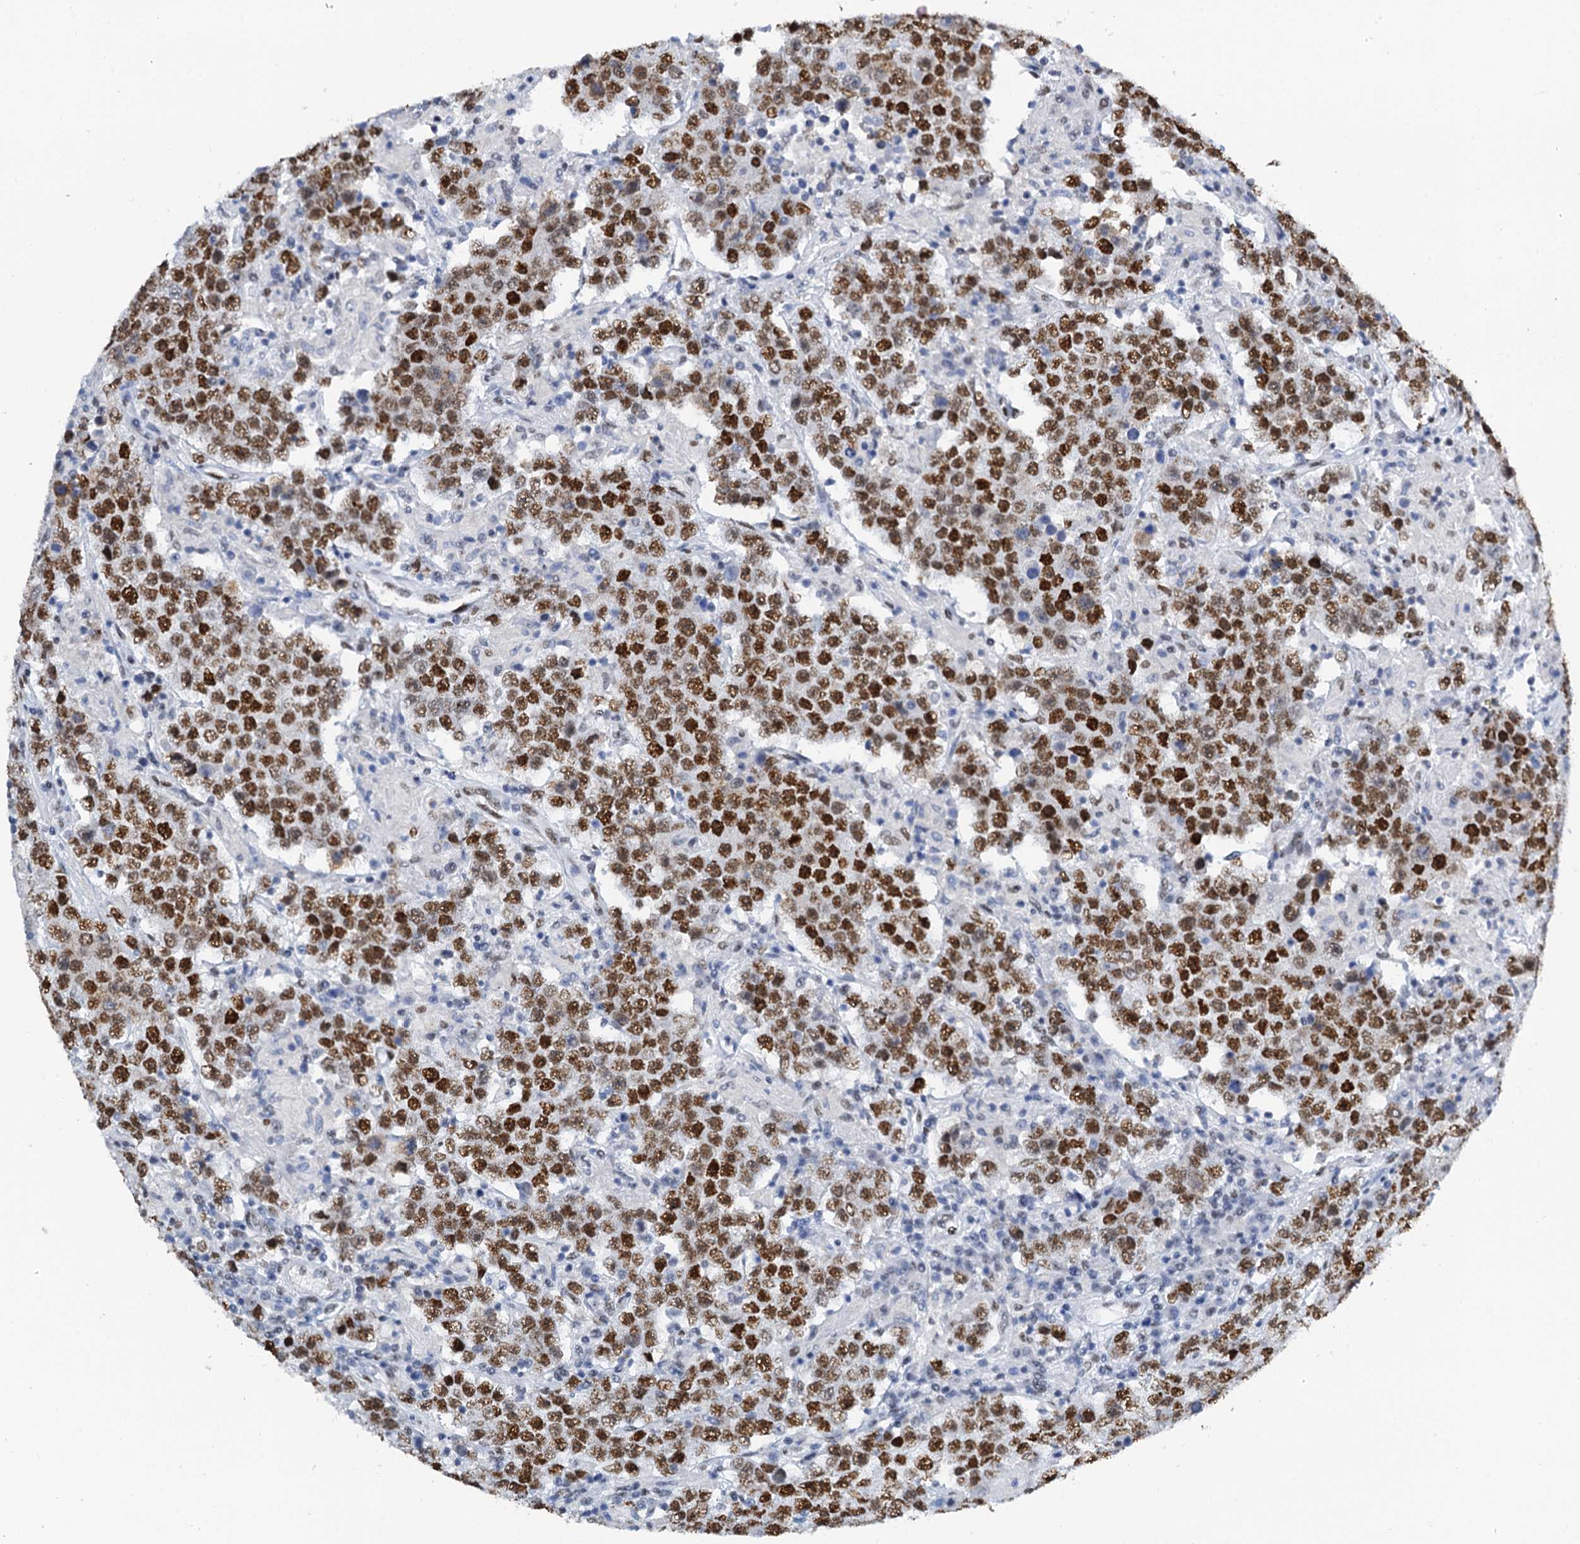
{"staining": {"intensity": "strong", "quantity": ">75%", "location": "nuclear"}, "tissue": "testis cancer", "cell_type": "Tumor cells", "image_type": "cancer", "snomed": [{"axis": "morphology", "description": "Normal tissue, NOS"}, {"axis": "morphology", "description": "Urothelial carcinoma, High grade"}, {"axis": "morphology", "description": "Seminoma, NOS"}, {"axis": "morphology", "description": "Carcinoma, Embryonal, NOS"}, {"axis": "topography", "description": "Urinary bladder"}, {"axis": "topography", "description": "Testis"}], "caption": "Protein analysis of testis cancer tissue shows strong nuclear expression in about >75% of tumor cells.", "gene": "SLTM", "patient": {"sex": "male", "age": 41}}